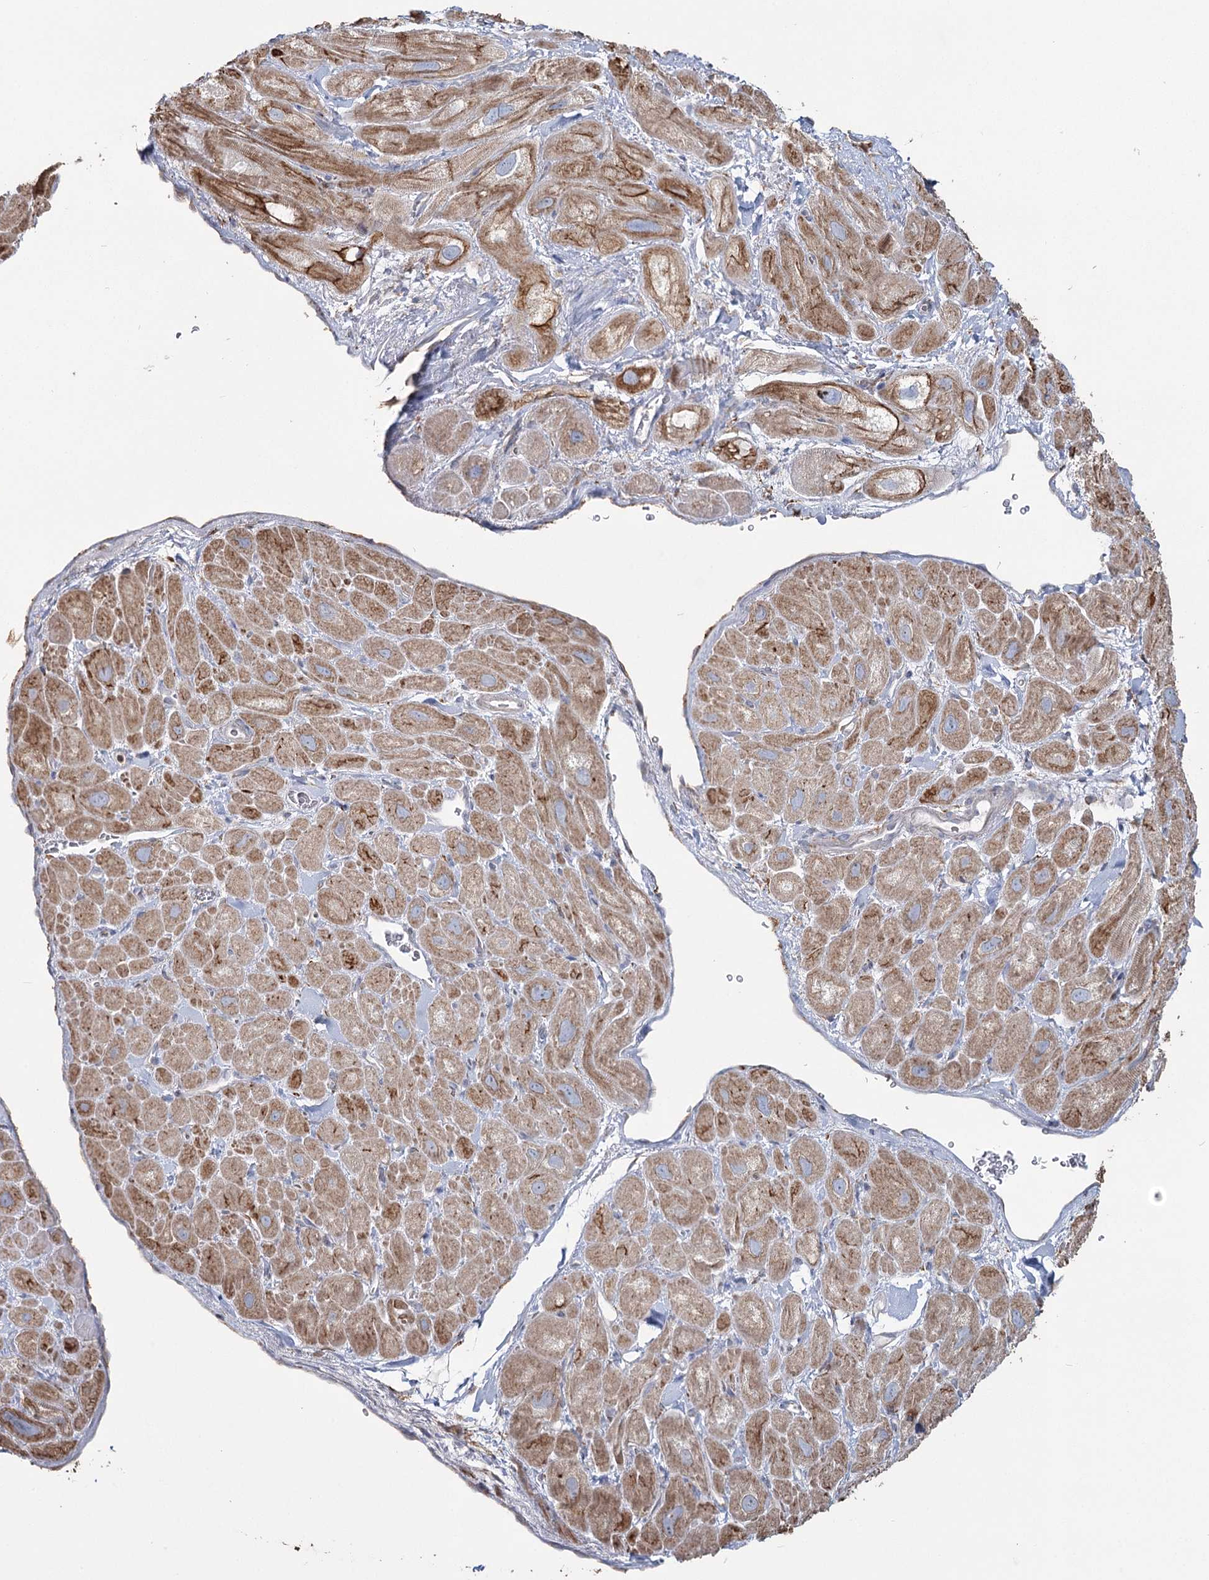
{"staining": {"intensity": "moderate", "quantity": "25%-75%", "location": "cytoplasmic/membranous"}, "tissue": "heart muscle", "cell_type": "Cardiomyocytes", "image_type": "normal", "snomed": [{"axis": "morphology", "description": "Normal tissue, NOS"}, {"axis": "topography", "description": "Heart"}], "caption": "A brown stain labels moderate cytoplasmic/membranous expression of a protein in cardiomyocytes of normal human heart muscle. (DAB (3,3'-diaminobenzidine) IHC with brightfield microscopy, high magnification).", "gene": "ZCCHC9", "patient": {"sex": "male", "age": 49}}